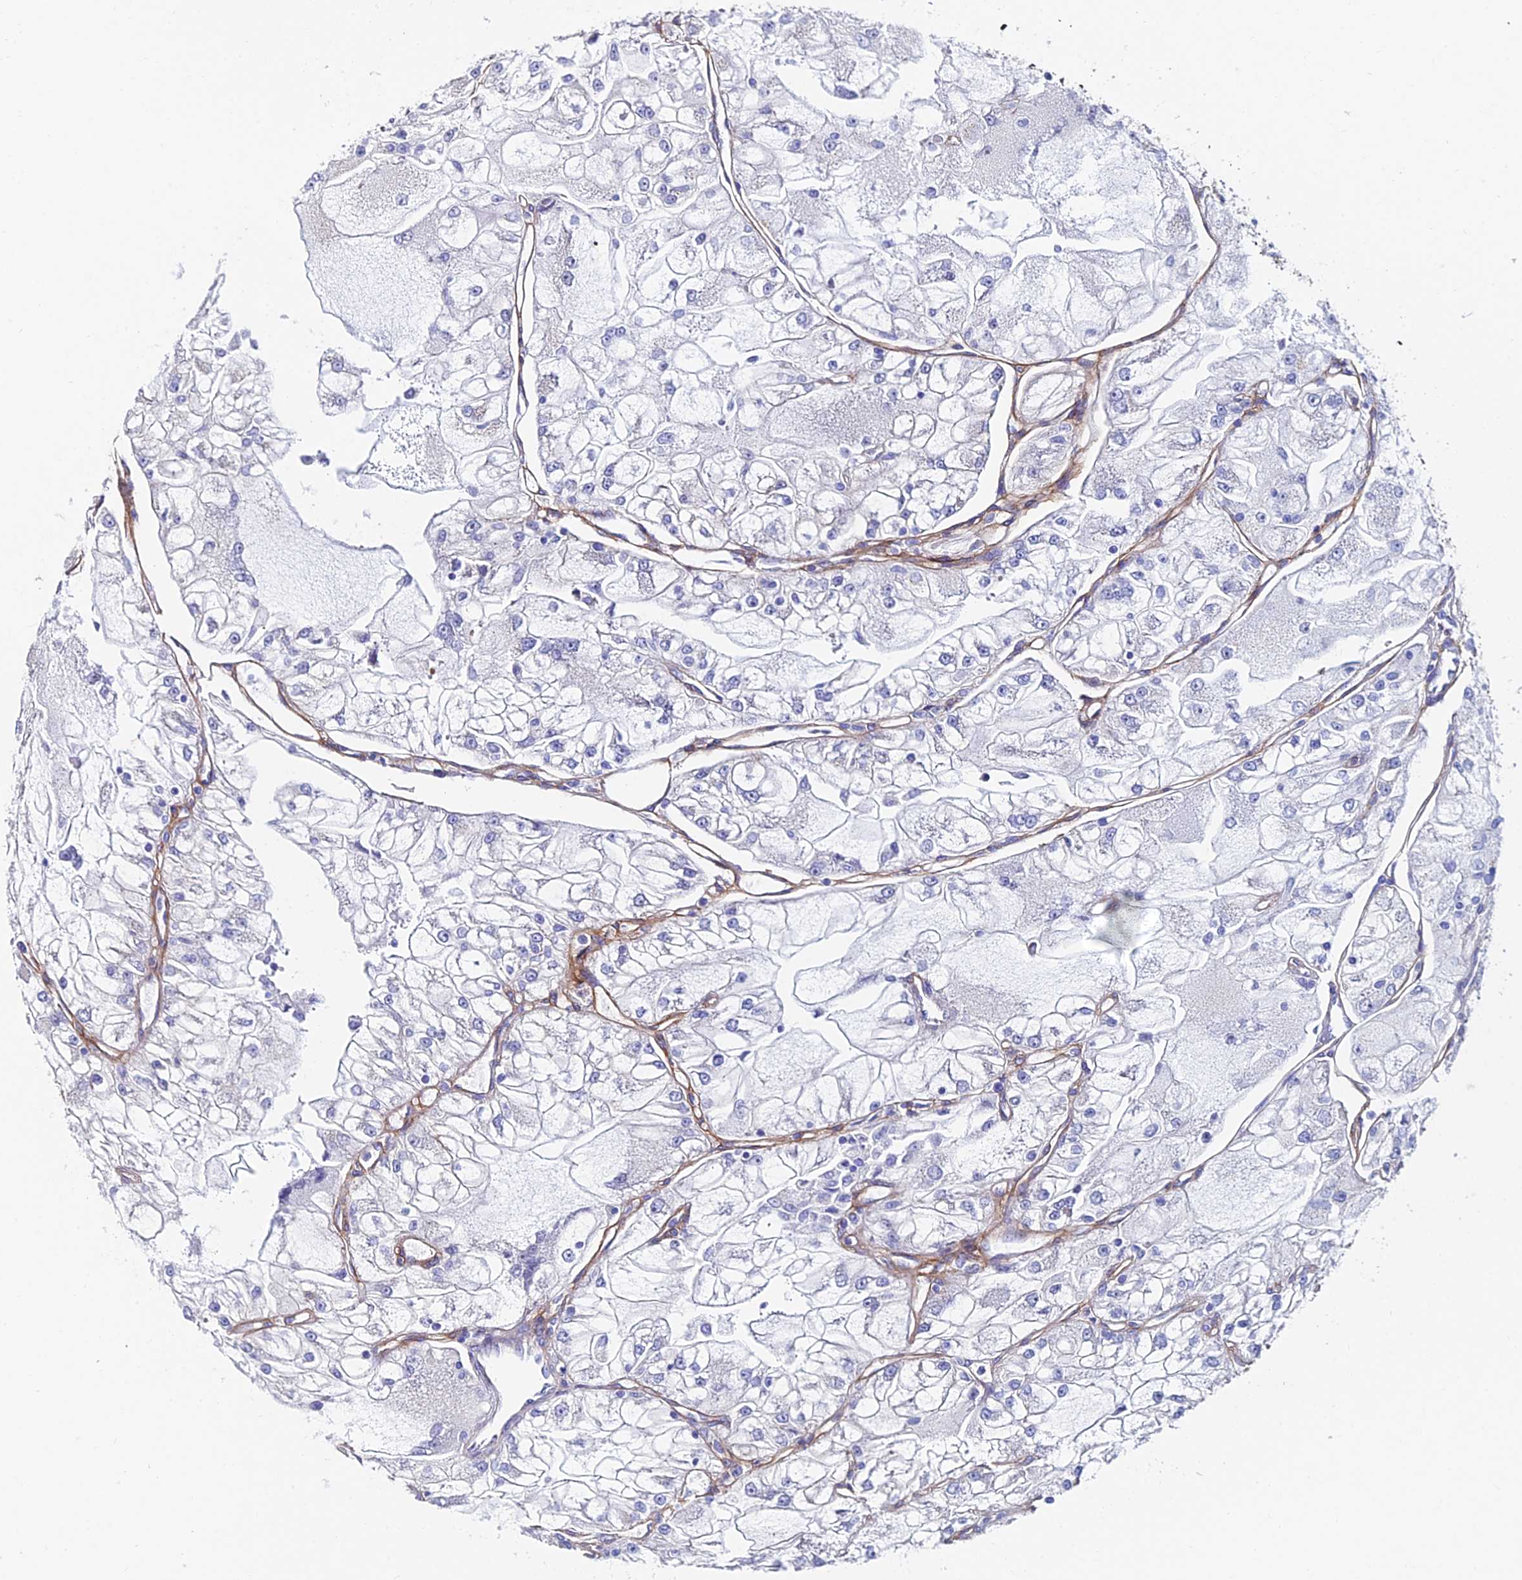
{"staining": {"intensity": "negative", "quantity": "none", "location": "none"}, "tissue": "renal cancer", "cell_type": "Tumor cells", "image_type": "cancer", "snomed": [{"axis": "morphology", "description": "Adenocarcinoma, NOS"}, {"axis": "topography", "description": "Kidney"}], "caption": "This is an IHC photomicrograph of human renal cancer (adenocarcinoma). There is no expression in tumor cells.", "gene": "ADGRF3", "patient": {"sex": "female", "age": 72}}